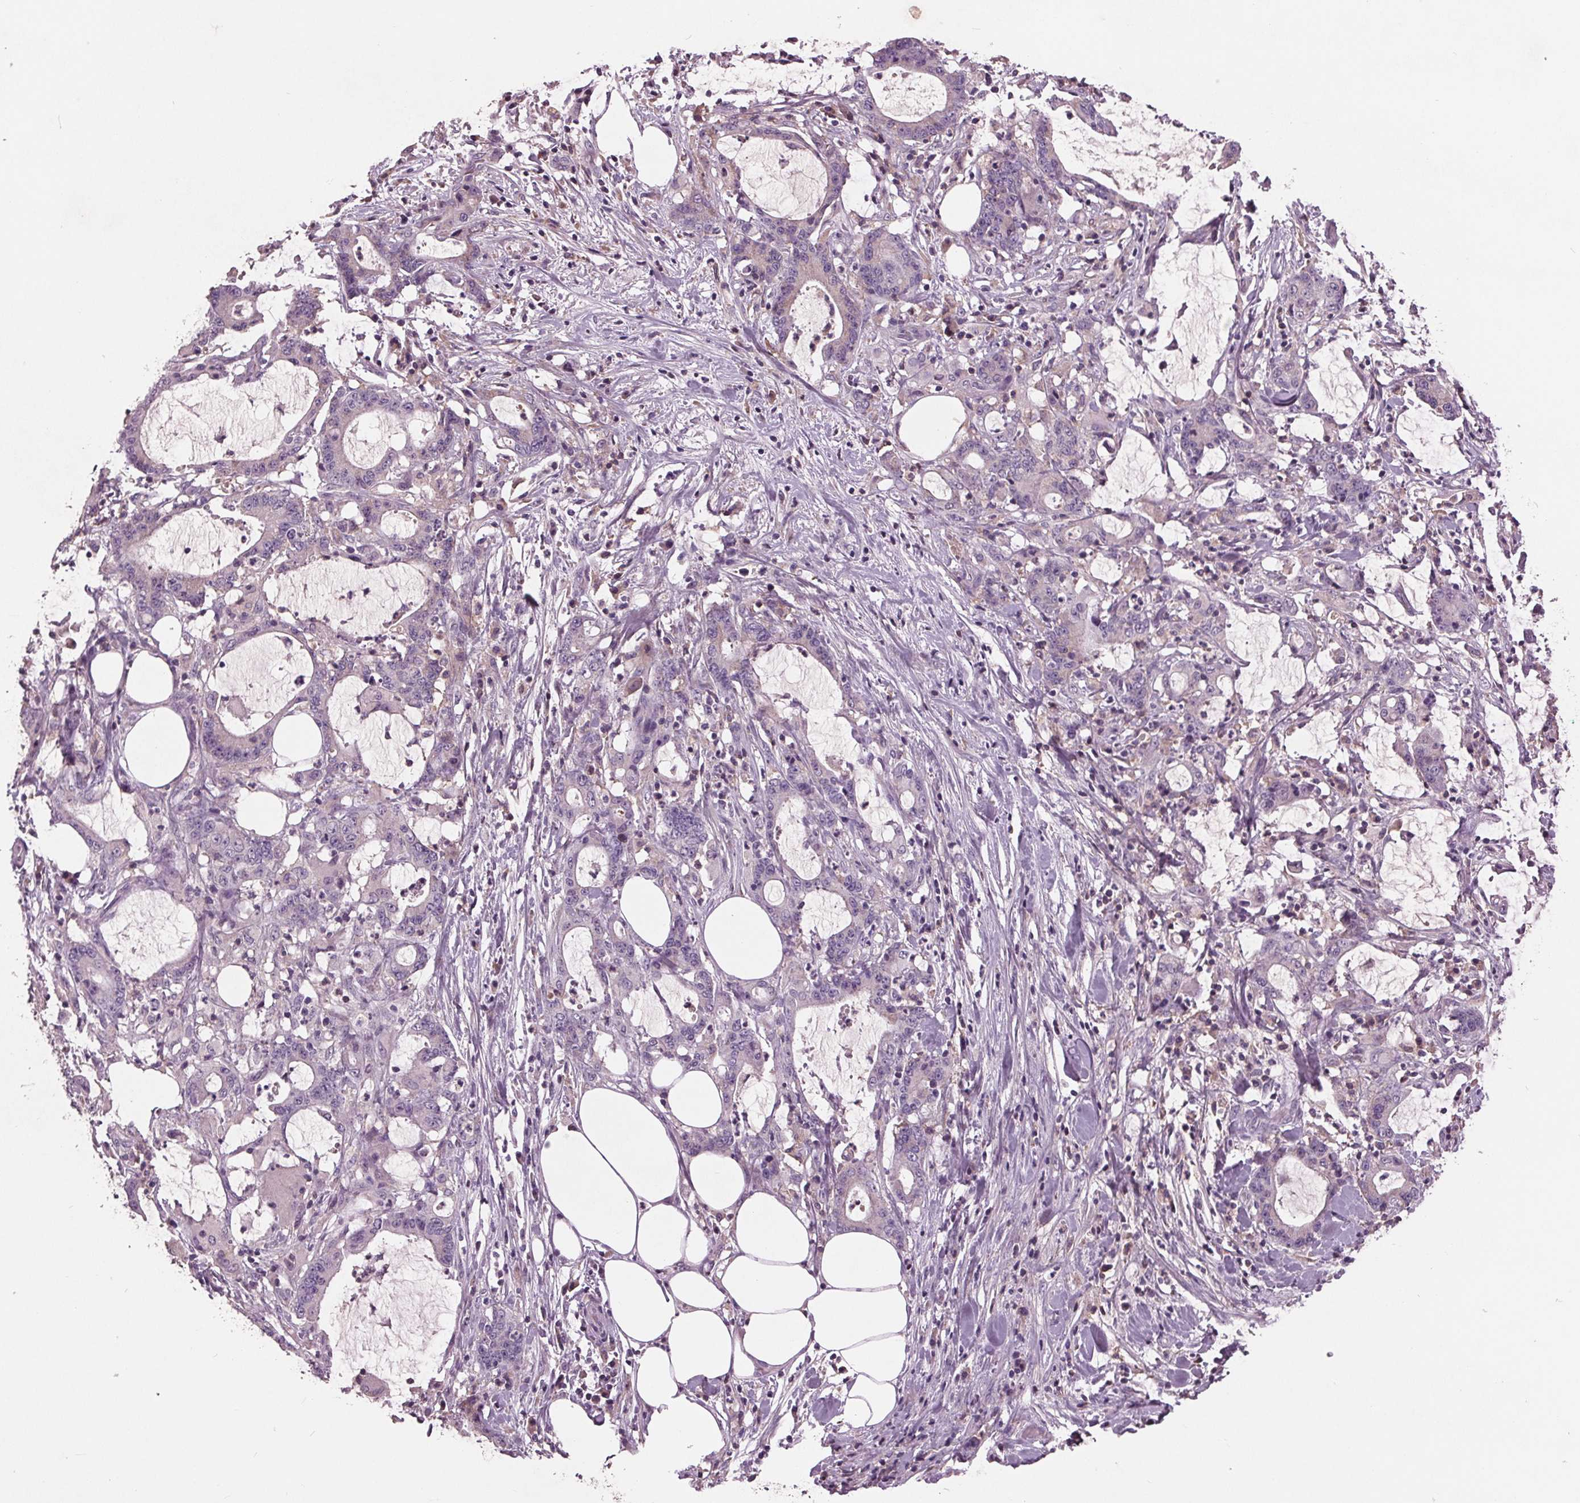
{"staining": {"intensity": "negative", "quantity": "none", "location": "none"}, "tissue": "stomach cancer", "cell_type": "Tumor cells", "image_type": "cancer", "snomed": [{"axis": "morphology", "description": "Adenocarcinoma, NOS"}, {"axis": "topography", "description": "Stomach, upper"}], "caption": "IHC photomicrograph of neoplastic tissue: stomach cancer stained with DAB shows no significant protein staining in tumor cells.", "gene": "C6", "patient": {"sex": "male", "age": 68}}